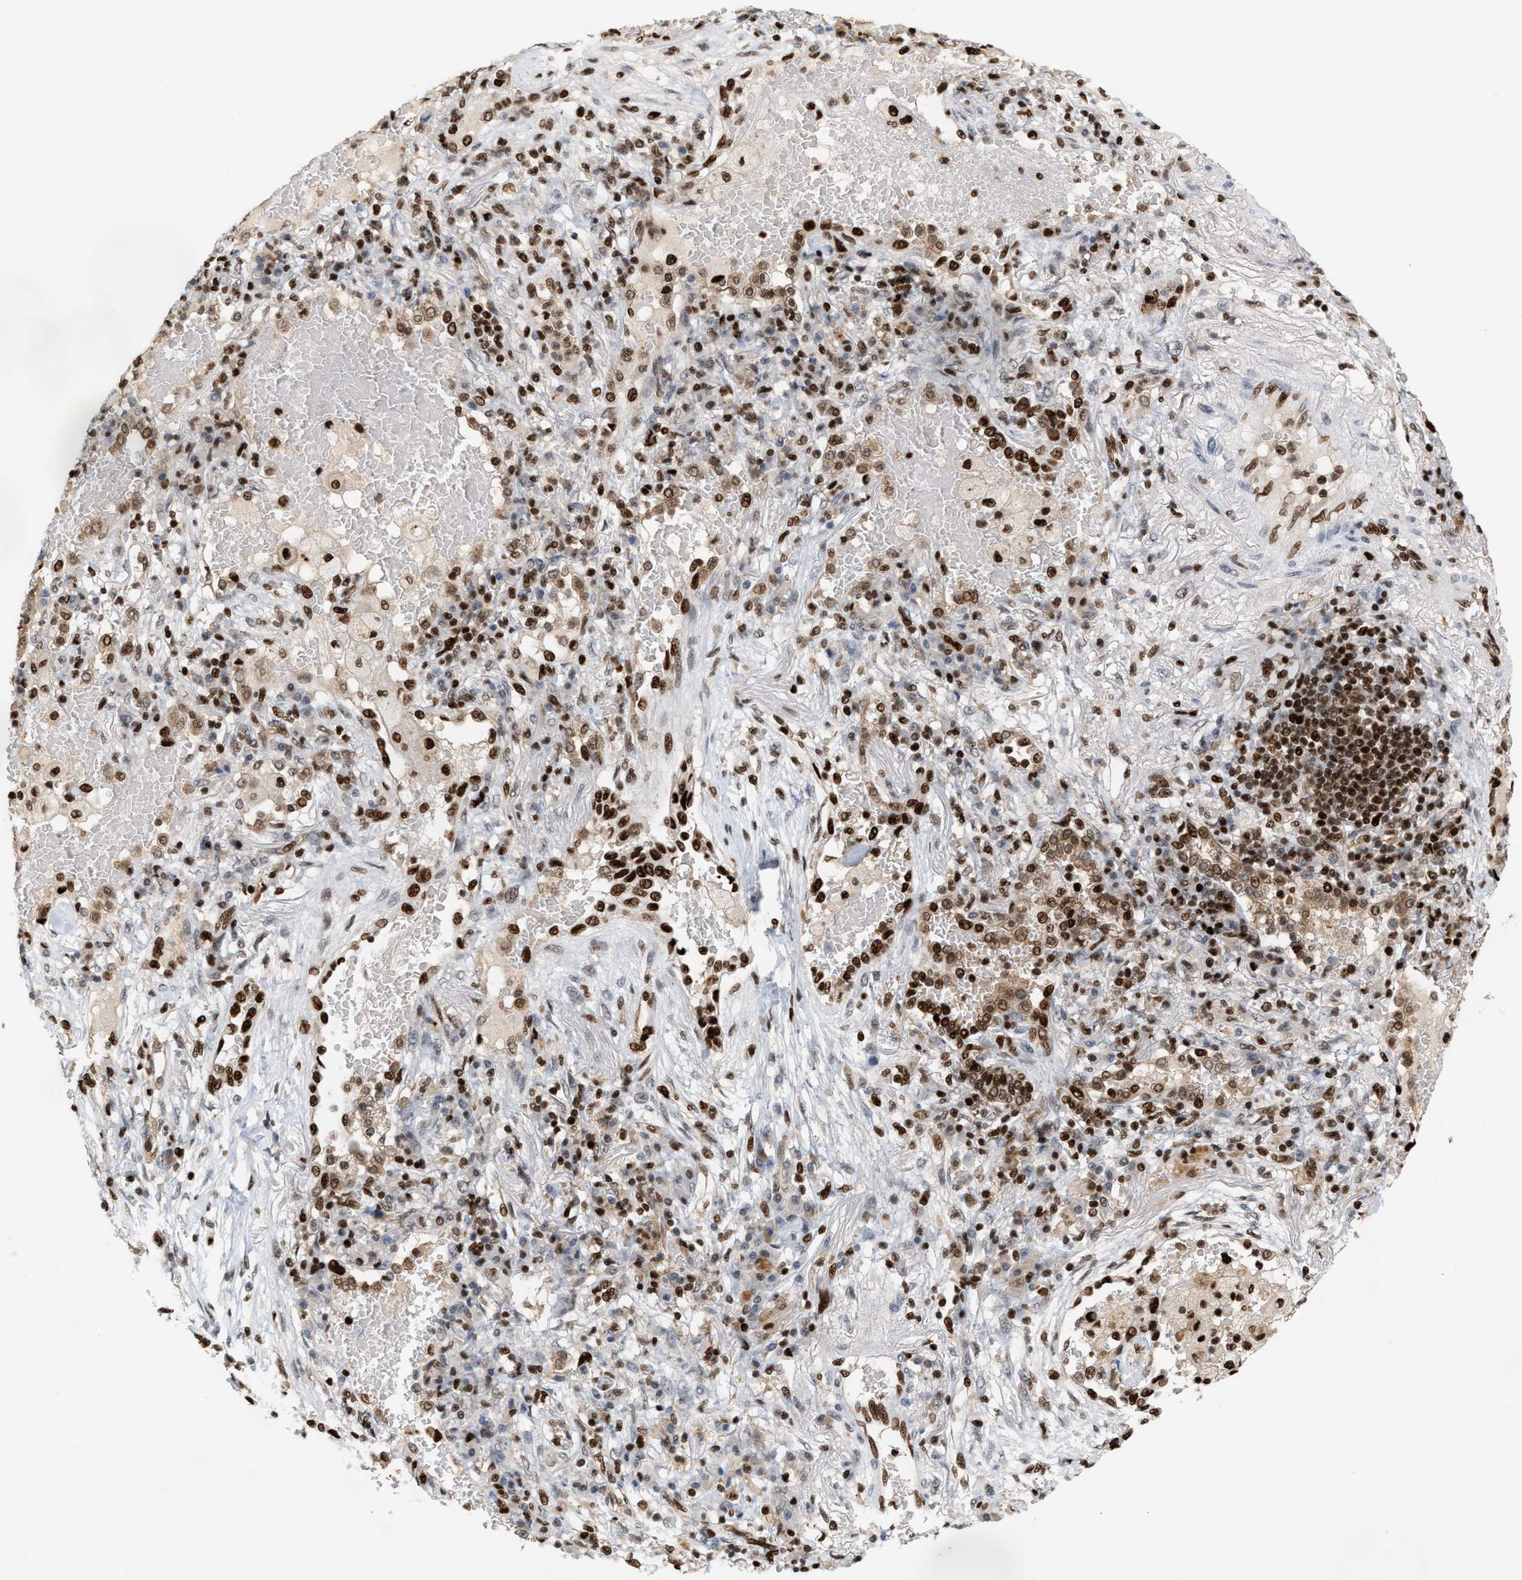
{"staining": {"intensity": "strong", "quantity": ">75%", "location": "nuclear"}, "tissue": "lung cancer", "cell_type": "Tumor cells", "image_type": "cancer", "snomed": [{"axis": "morphology", "description": "Squamous cell carcinoma, NOS"}, {"axis": "topography", "description": "Lung"}], "caption": "Human lung squamous cell carcinoma stained with a protein marker shows strong staining in tumor cells.", "gene": "RNASEK-C17orf49", "patient": {"sex": "male", "age": 61}}